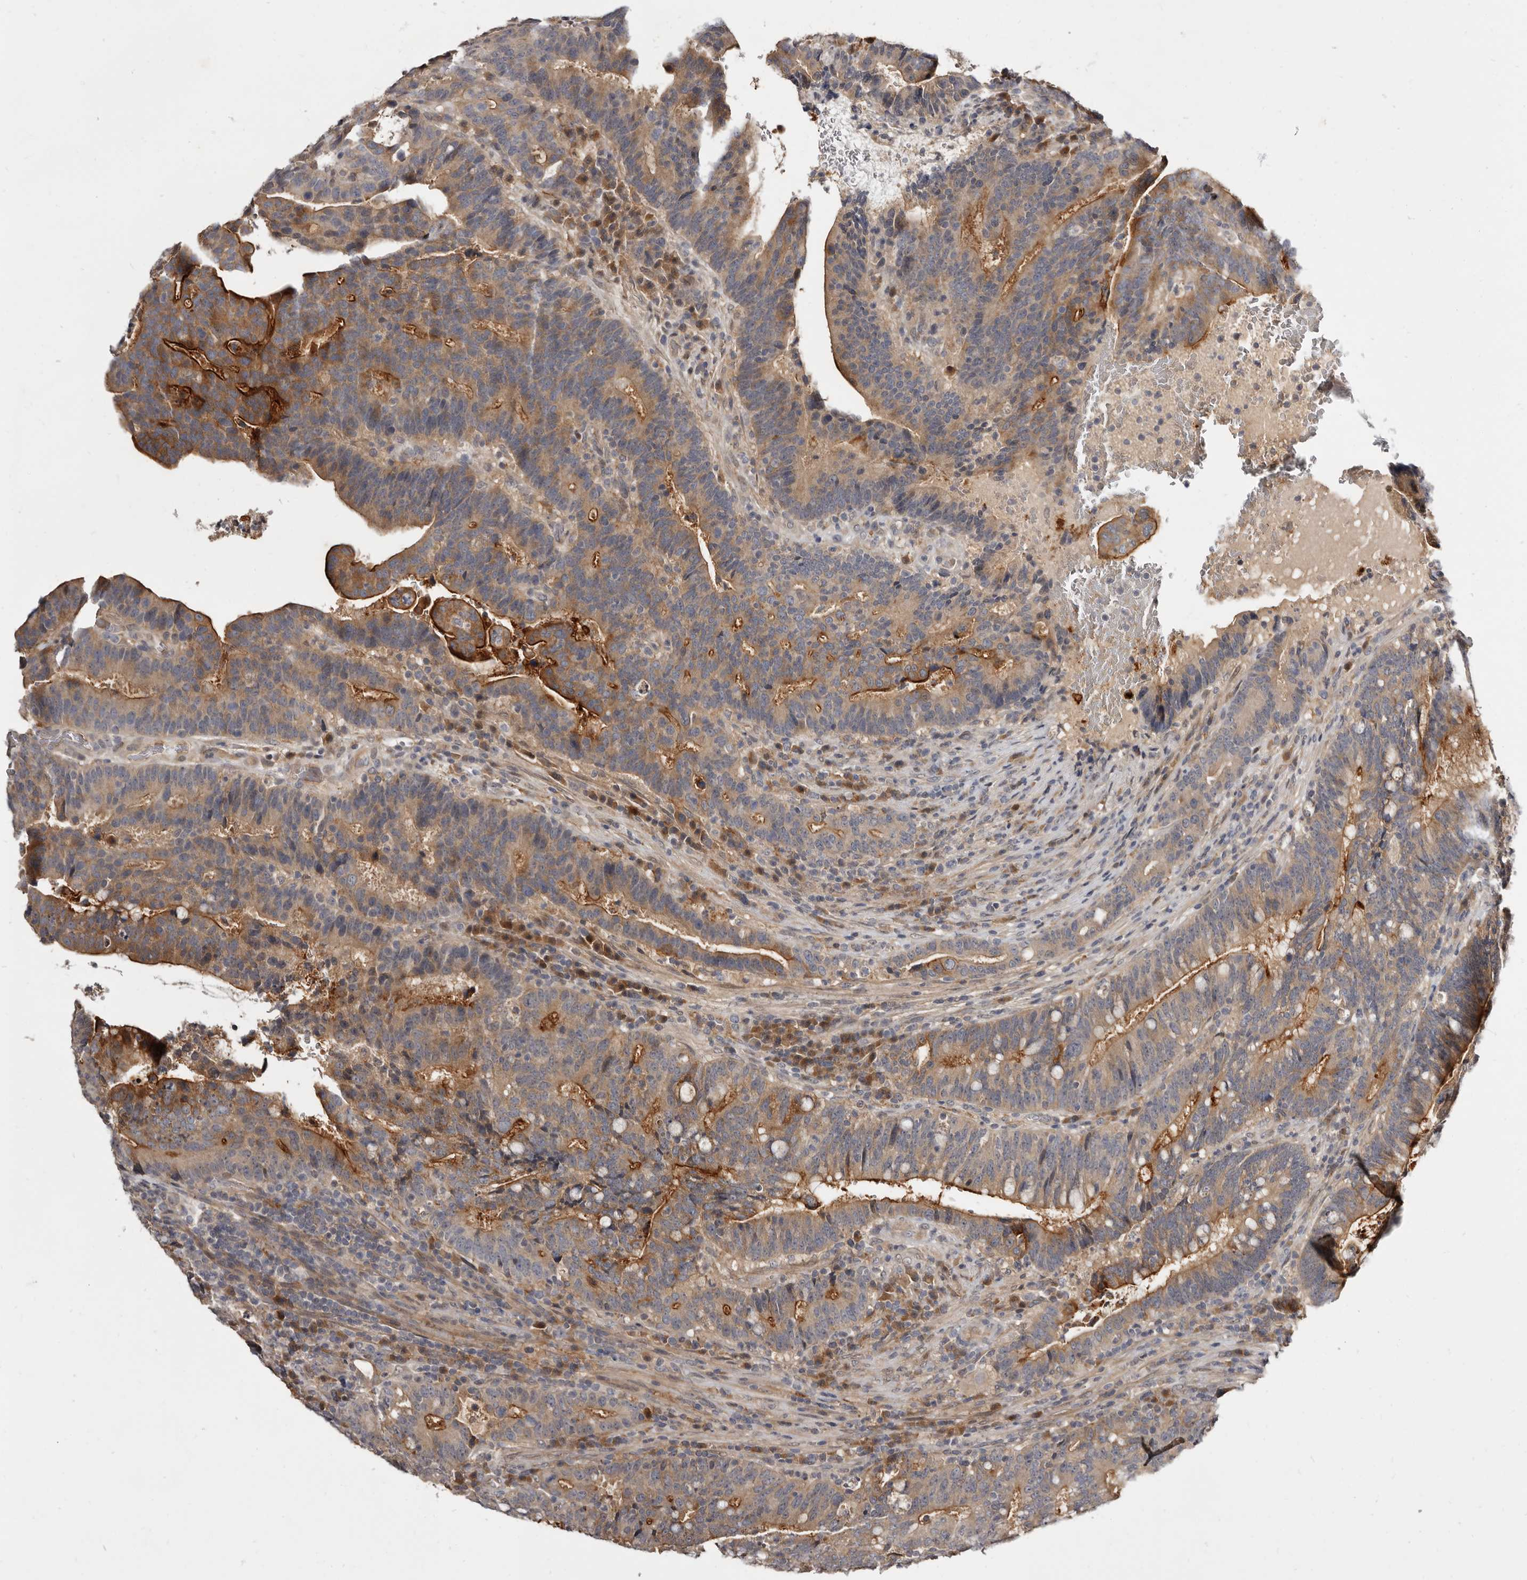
{"staining": {"intensity": "moderate", "quantity": ">75%", "location": "cytoplasmic/membranous"}, "tissue": "colorectal cancer", "cell_type": "Tumor cells", "image_type": "cancer", "snomed": [{"axis": "morphology", "description": "Adenocarcinoma, NOS"}, {"axis": "topography", "description": "Colon"}], "caption": "This image displays adenocarcinoma (colorectal) stained with immunohistochemistry (IHC) to label a protein in brown. The cytoplasmic/membranous of tumor cells show moderate positivity for the protein. Nuclei are counter-stained blue.", "gene": "INAVA", "patient": {"sex": "female", "age": 66}}